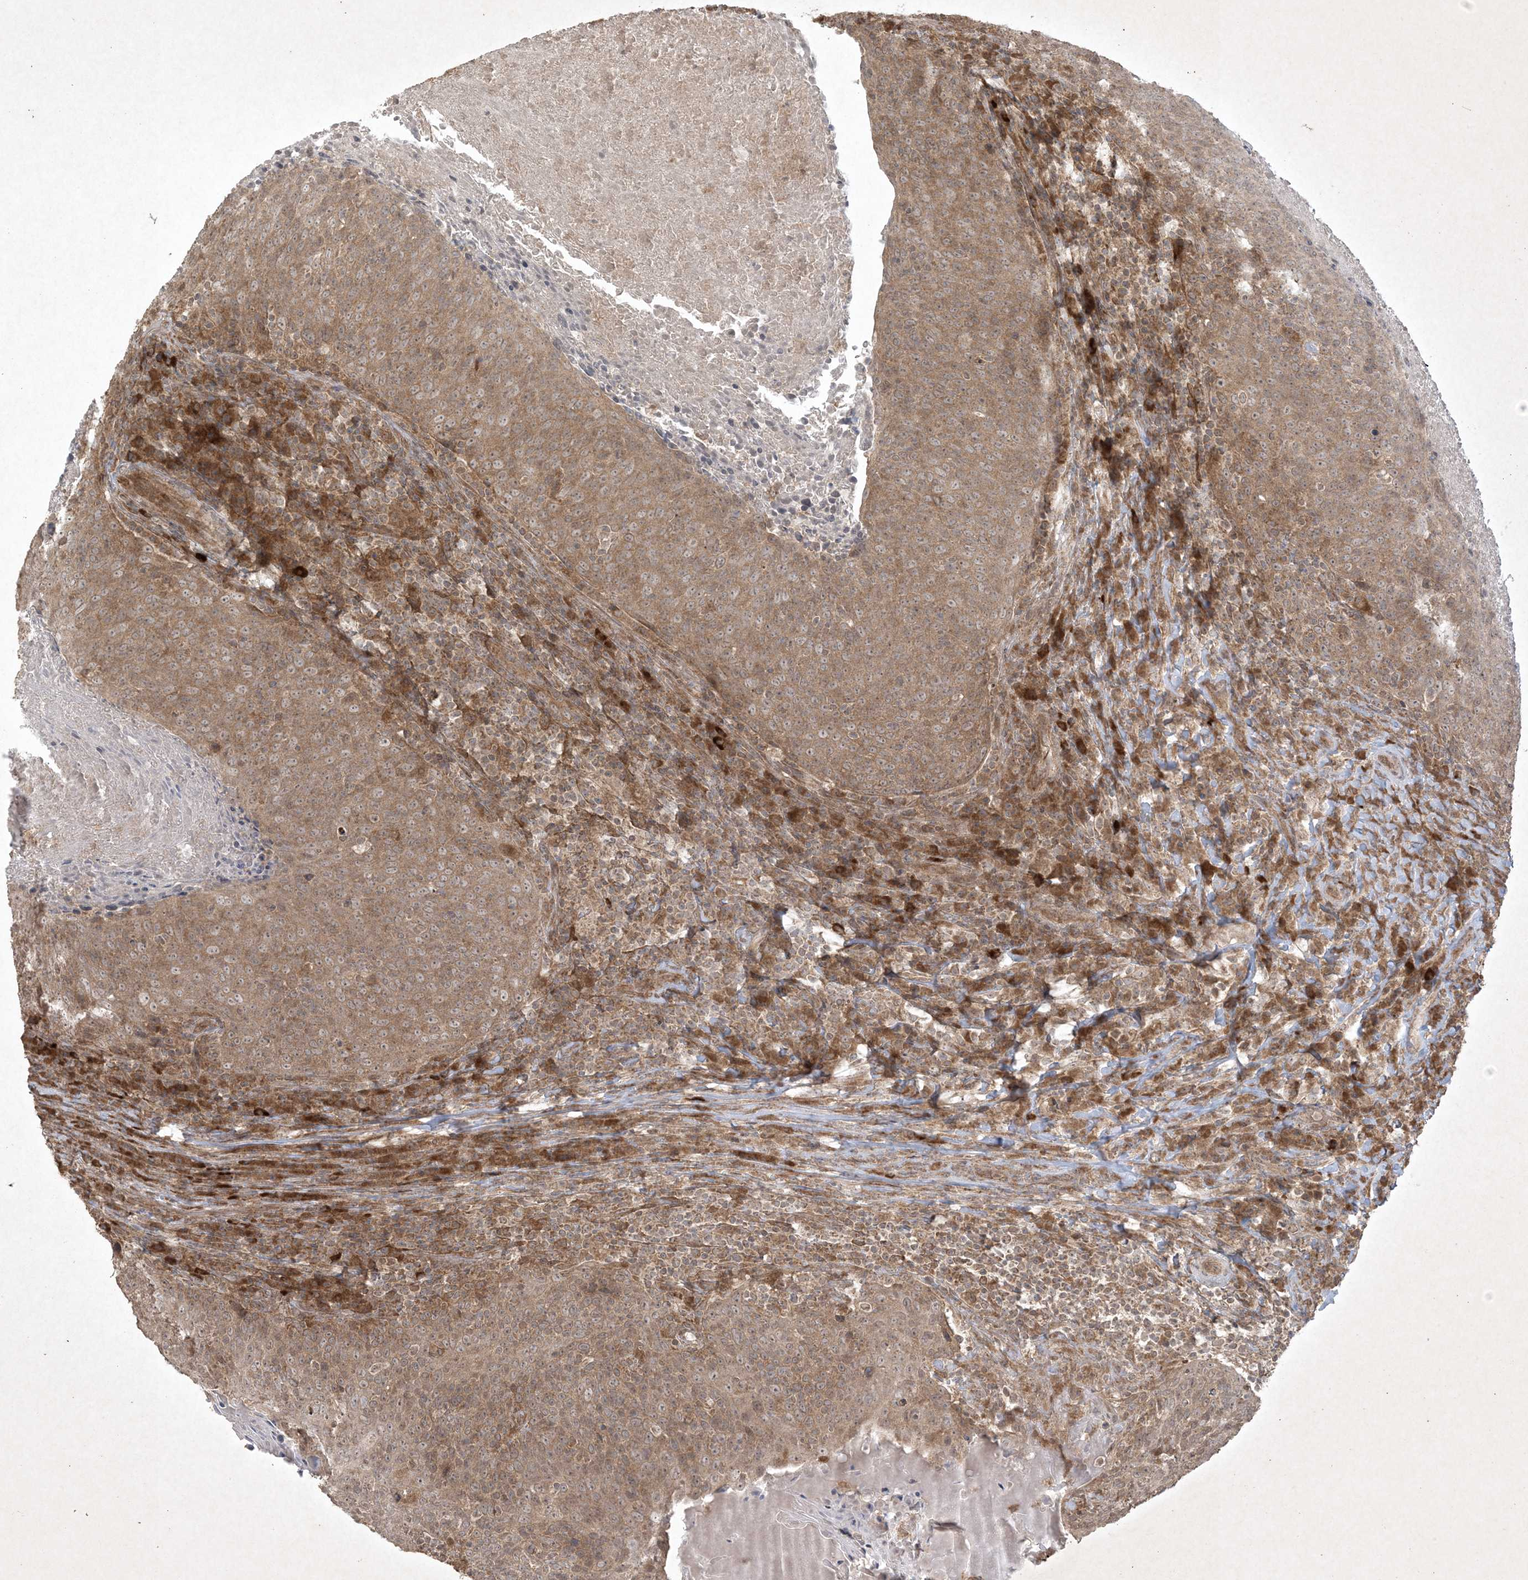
{"staining": {"intensity": "moderate", "quantity": ">75%", "location": "cytoplasmic/membranous,nuclear"}, "tissue": "head and neck cancer", "cell_type": "Tumor cells", "image_type": "cancer", "snomed": [{"axis": "morphology", "description": "Squamous cell carcinoma, NOS"}, {"axis": "morphology", "description": "Squamous cell carcinoma, metastatic, NOS"}, {"axis": "topography", "description": "Lymph node"}, {"axis": "topography", "description": "Head-Neck"}], "caption": "Immunohistochemistry staining of head and neck cancer, which reveals medium levels of moderate cytoplasmic/membranous and nuclear staining in approximately >75% of tumor cells indicating moderate cytoplasmic/membranous and nuclear protein expression. The staining was performed using DAB (brown) for protein detection and nuclei were counterstained in hematoxylin (blue).", "gene": "NRBP2", "patient": {"sex": "male", "age": 62}}